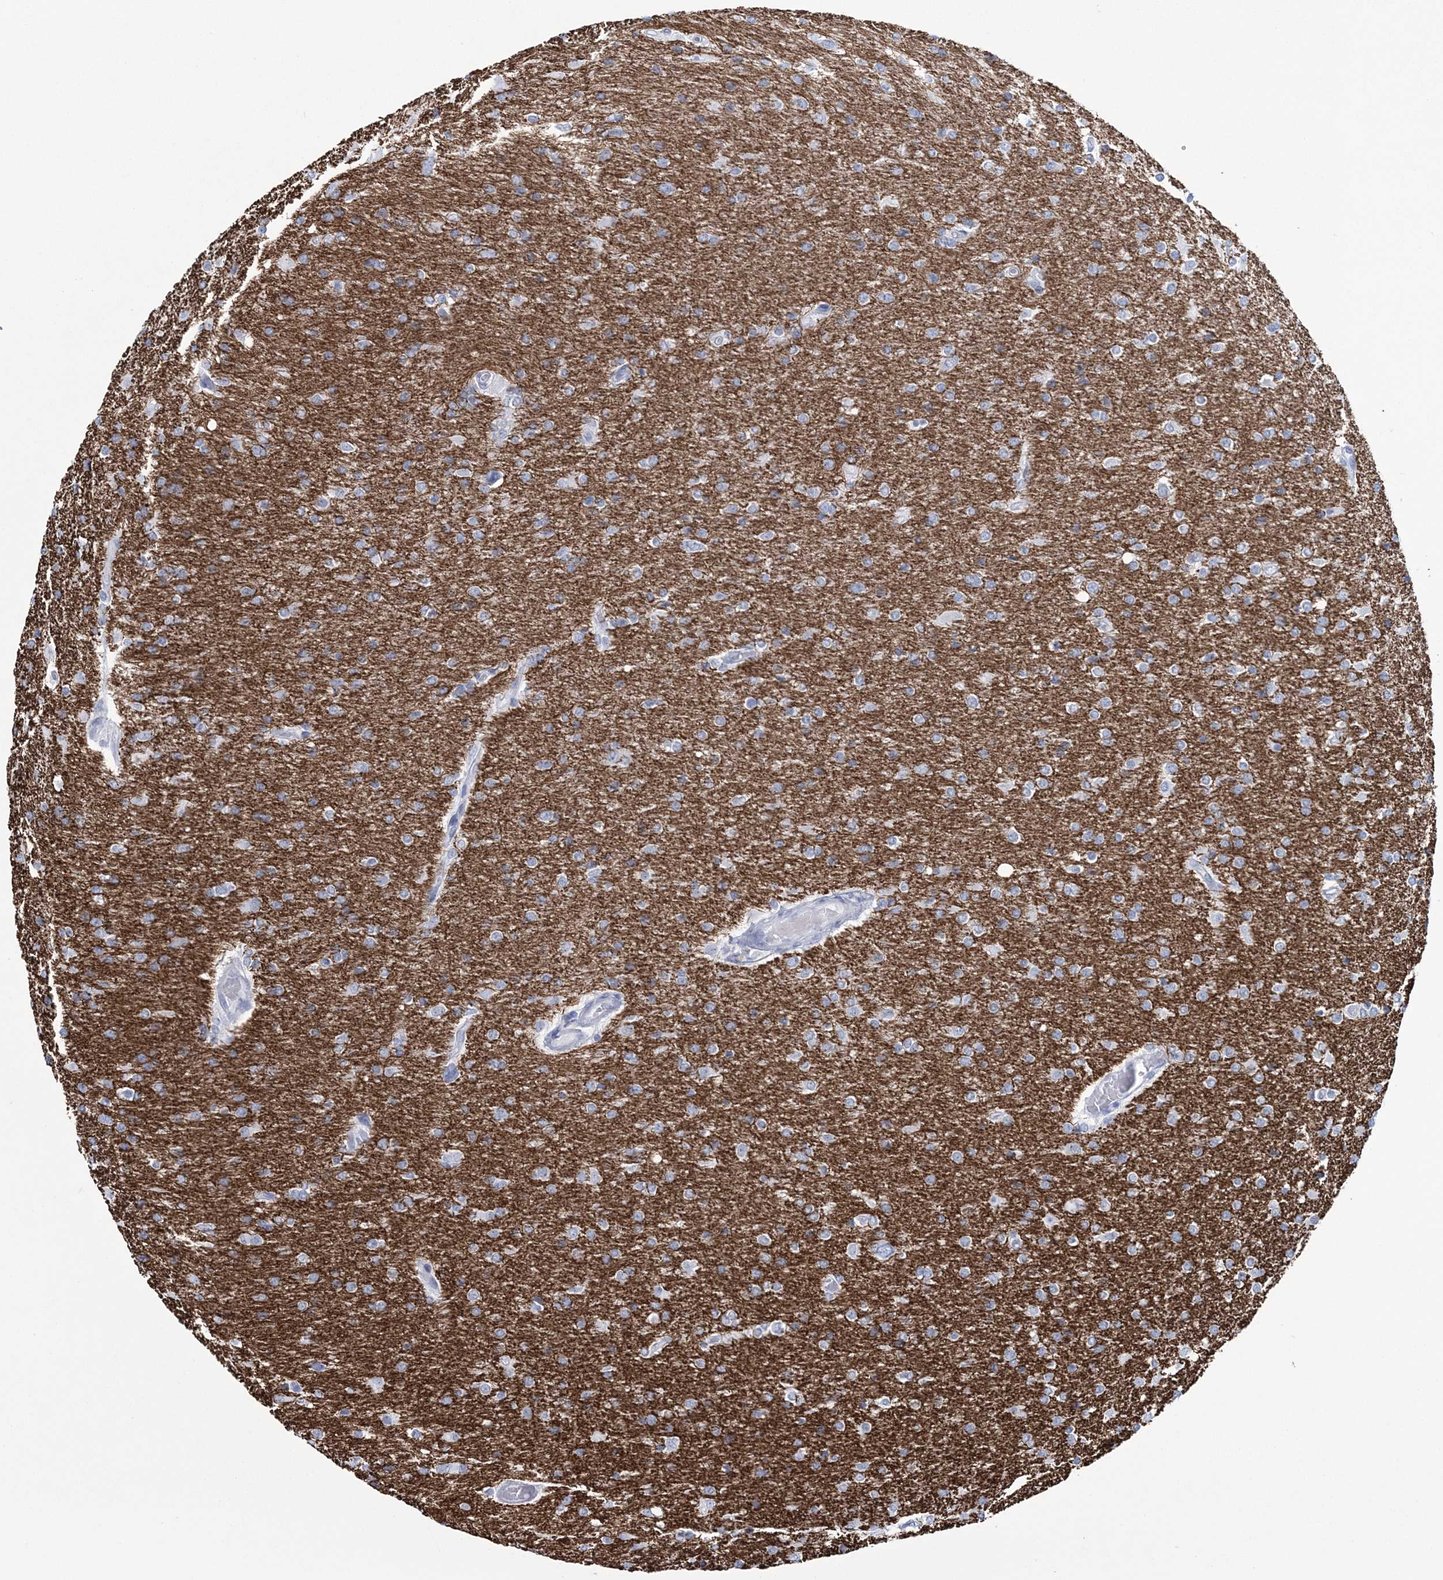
{"staining": {"intensity": "negative", "quantity": "none", "location": "none"}, "tissue": "glioma", "cell_type": "Tumor cells", "image_type": "cancer", "snomed": [{"axis": "morphology", "description": "Glioma, malignant, High grade"}, {"axis": "topography", "description": "Cerebral cortex"}], "caption": "A photomicrograph of human malignant glioma (high-grade) is negative for staining in tumor cells. The staining was performed using DAB (3,3'-diaminobenzidine) to visualize the protein expression in brown, while the nuclei were stained in blue with hematoxylin (Magnification: 20x).", "gene": "DPCD", "patient": {"sex": "female", "age": 36}}